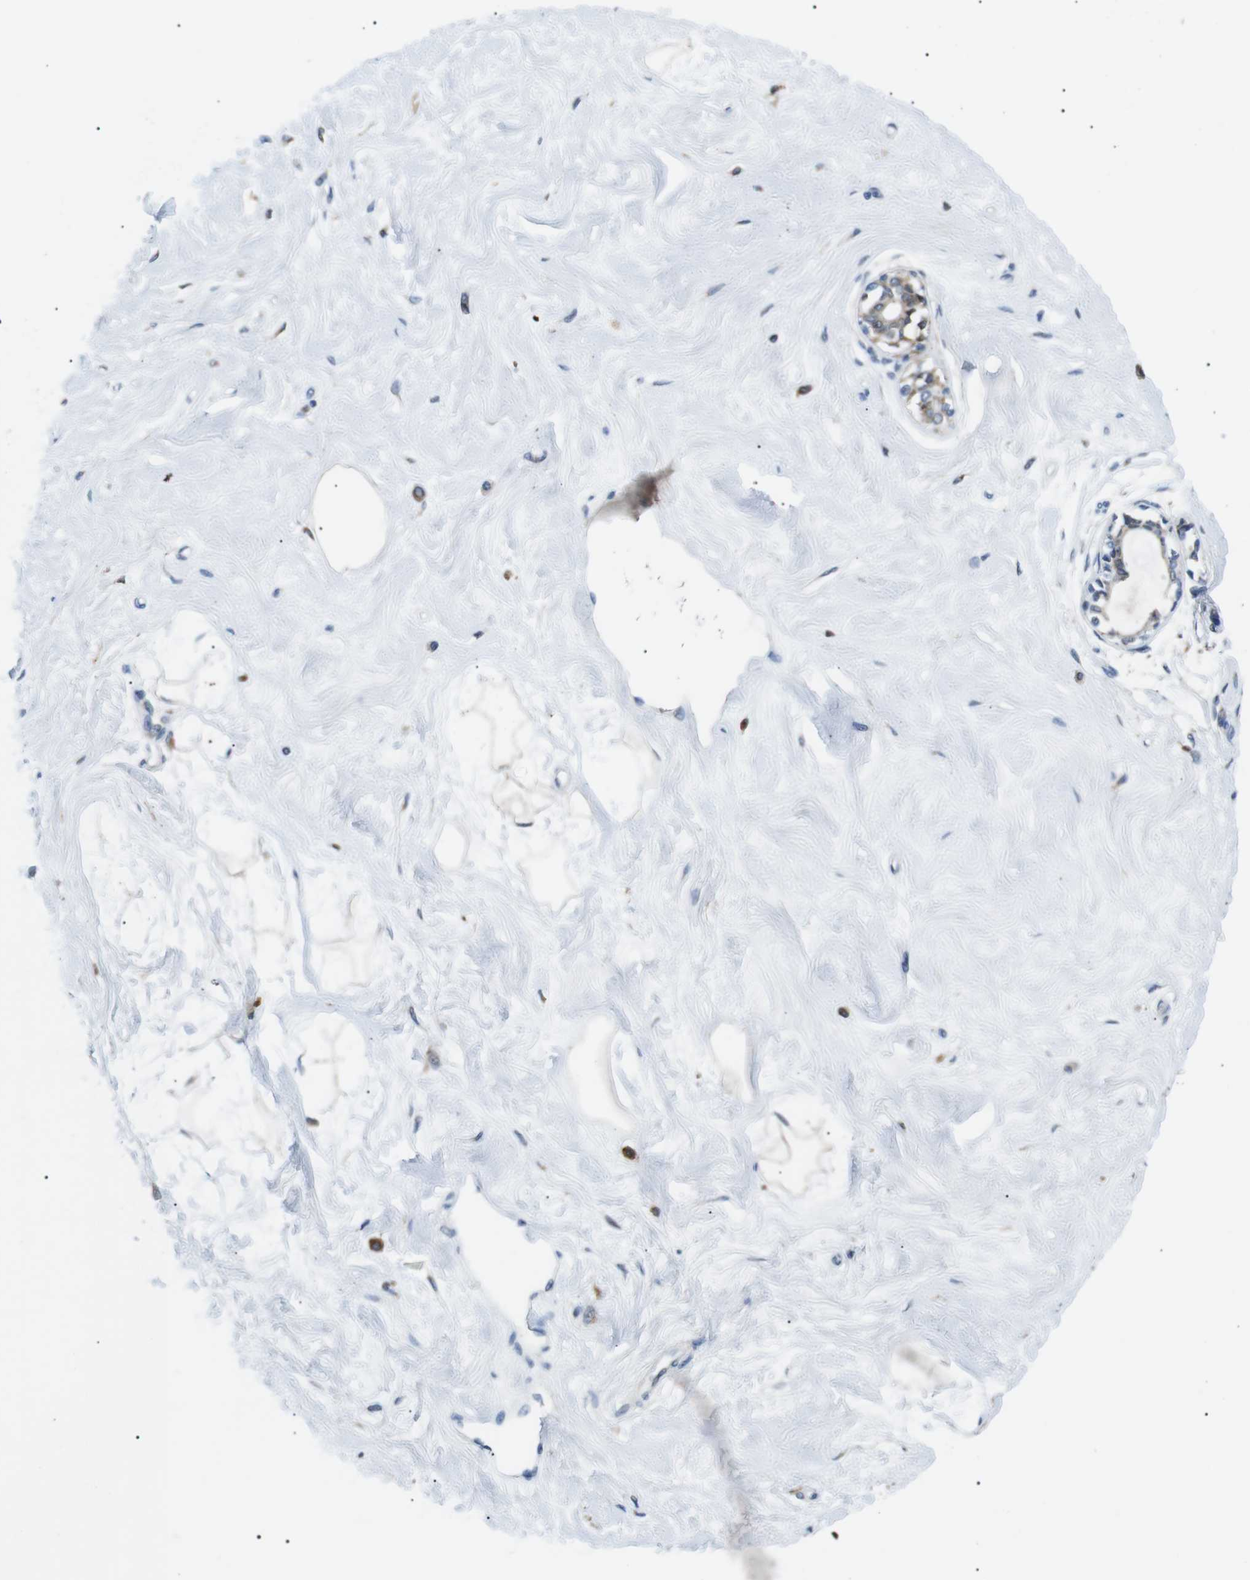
{"staining": {"intensity": "weak", "quantity": ">75%", "location": "cytoplasmic/membranous"}, "tissue": "breast", "cell_type": "Adipocytes", "image_type": "normal", "snomed": [{"axis": "morphology", "description": "Normal tissue, NOS"}, {"axis": "topography", "description": "Breast"}], "caption": "Adipocytes reveal low levels of weak cytoplasmic/membranous positivity in about >75% of cells in benign human breast.", "gene": "RAB9A", "patient": {"sex": "female", "age": 45}}